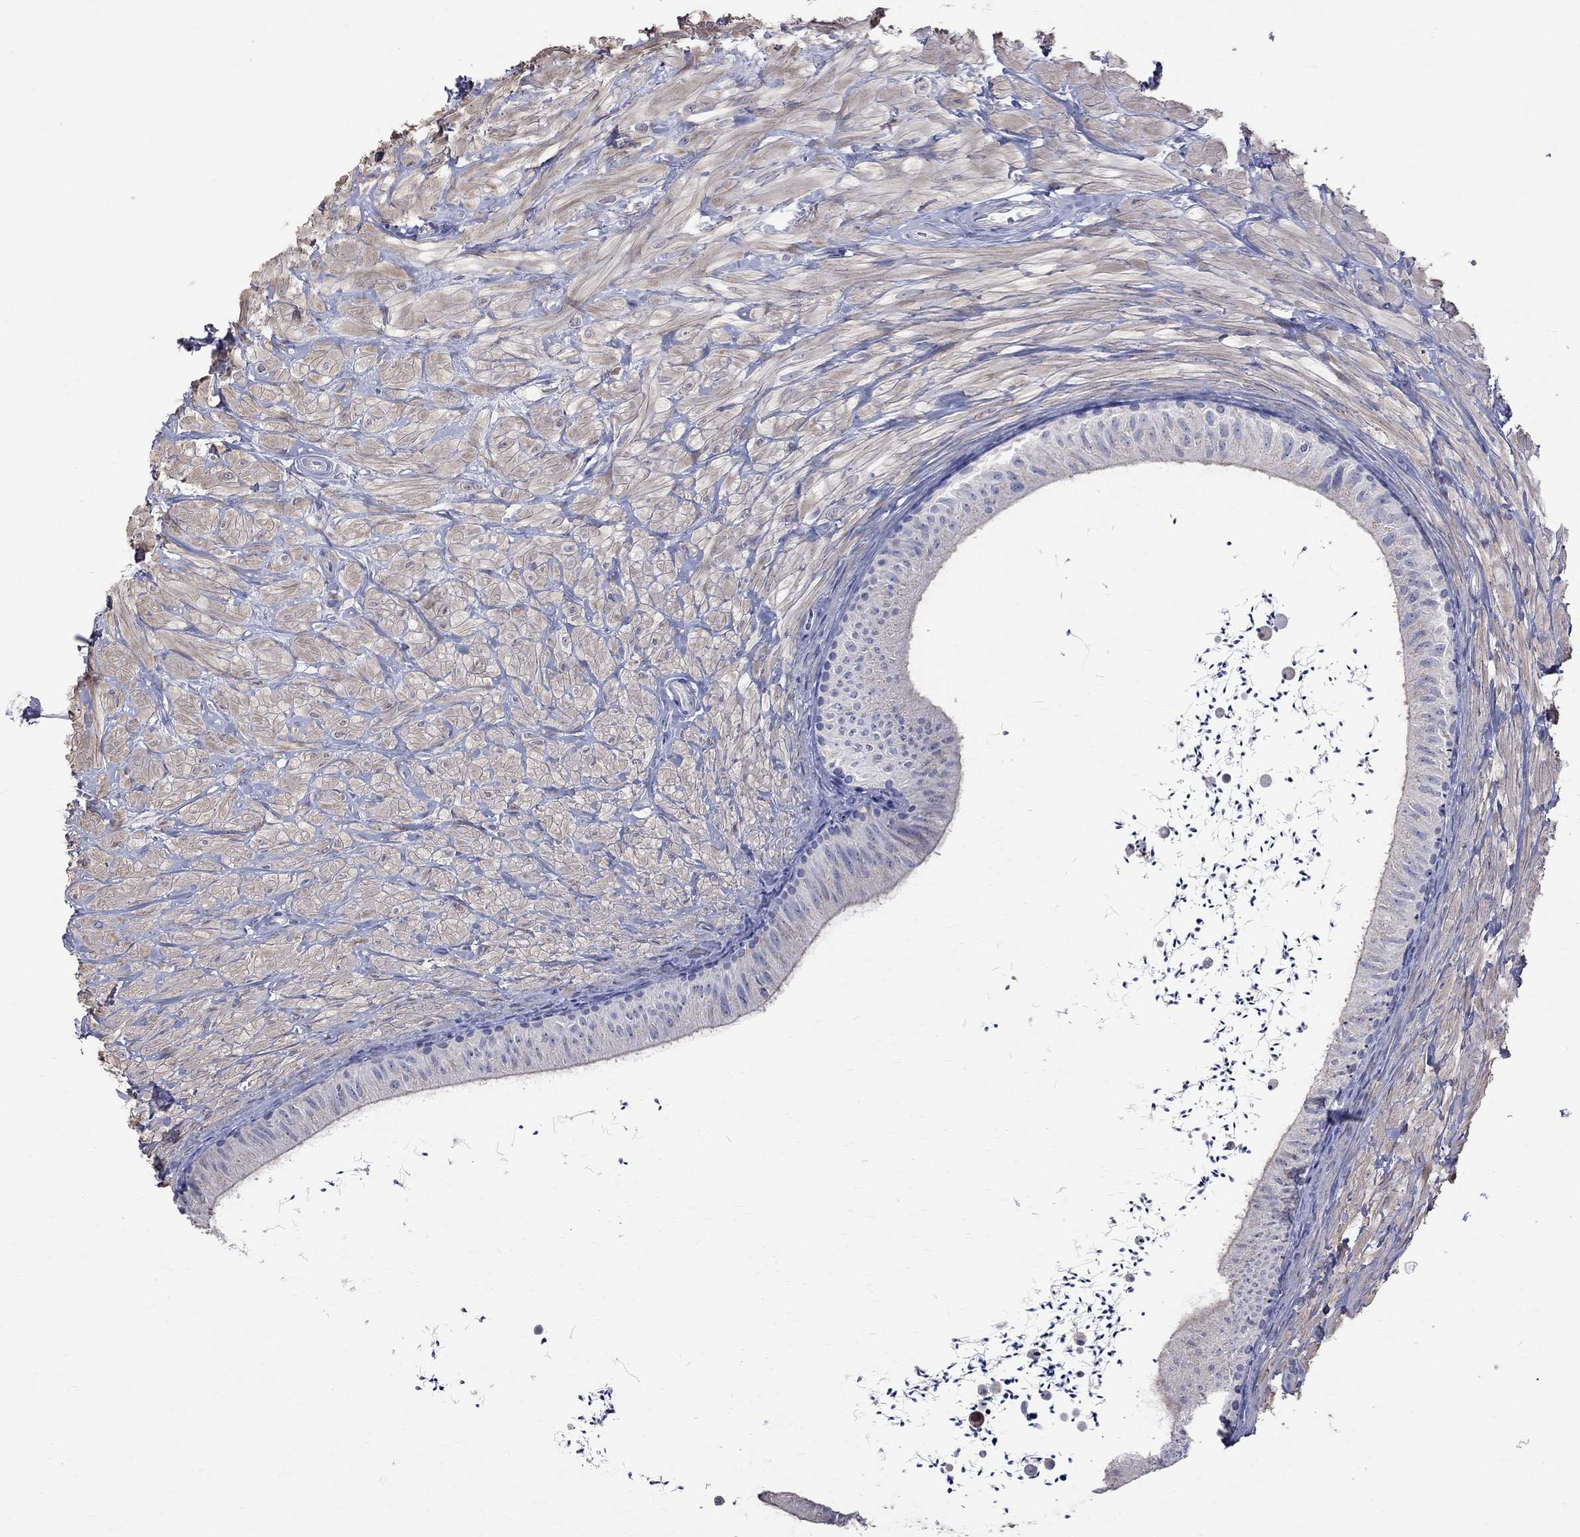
{"staining": {"intensity": "negative", "quantity": "none", "location": "none"}, "tissue": "epididymis", "cell_type": "Glandular cells", "image_type": "normal", "snomed": [{"axis": "morphology", "description": "Normal tissue, NOS"}, {"axis": "topography", "description": "Epididymis"}], "caption": "This is a histopathology image of IHC staining of unremarkable epididymis, which shows no staining in glandular cells.", "gene": "CKAP2", "patient": {"sex": "male", "age": 32}}